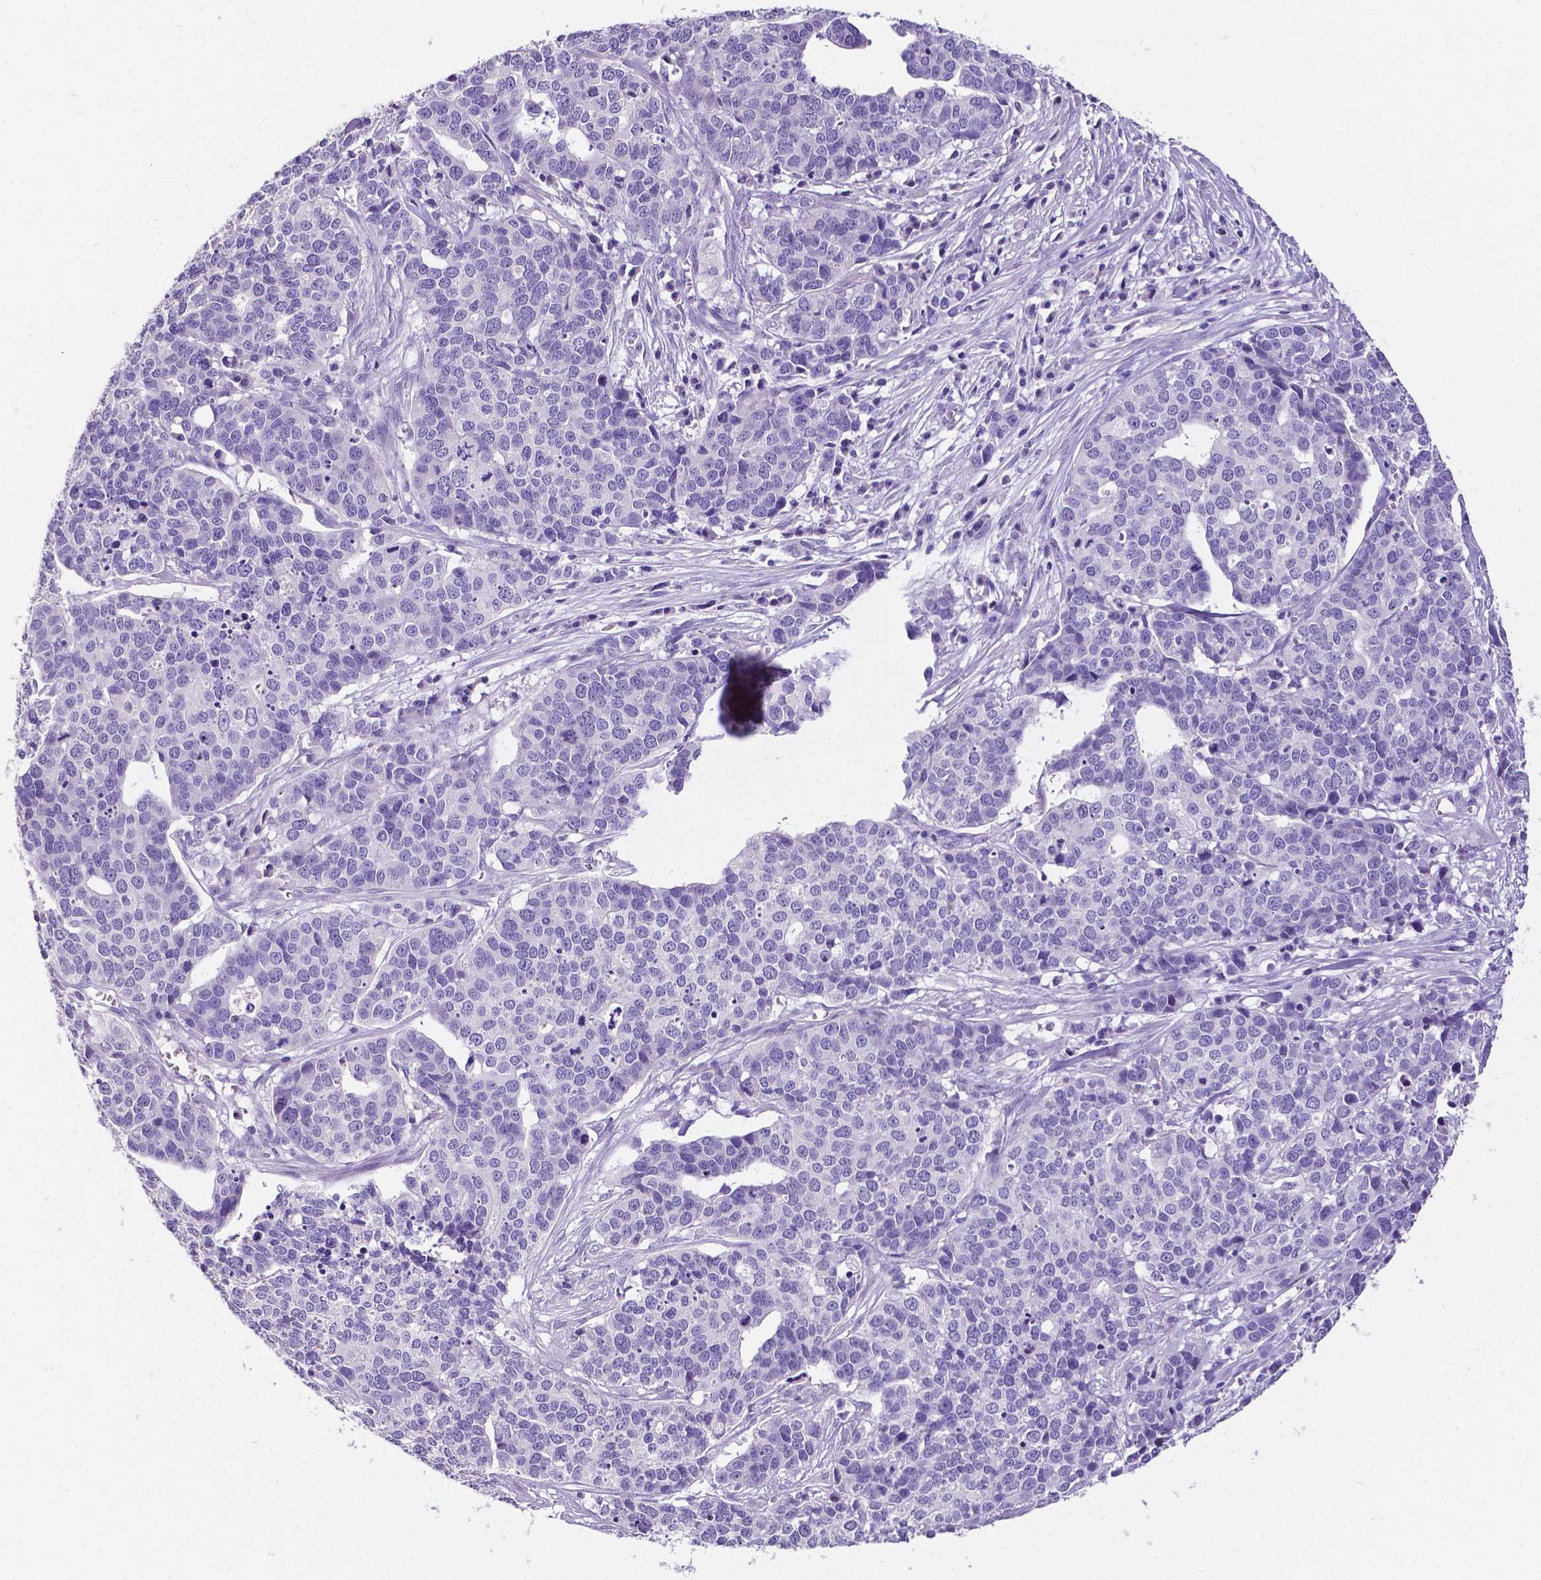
{"staining": {"intensity": "negative", "quantity": "none", "location": "none"}, "tissue": "ovarian cancer", "cell_type": "Tumor cells", "image_type": "cancer", "snomed": [{"axis": "morphology", "description": "Carcinoma, endometroid"}, {"axis": "topography", "description": "Ovary"}], "caption": "The image reveals no staining of tumor cells in endometroid carcinoma (ovarian).", "gene": "SATB2", "patient": {"sex": "female", "age": 65}}